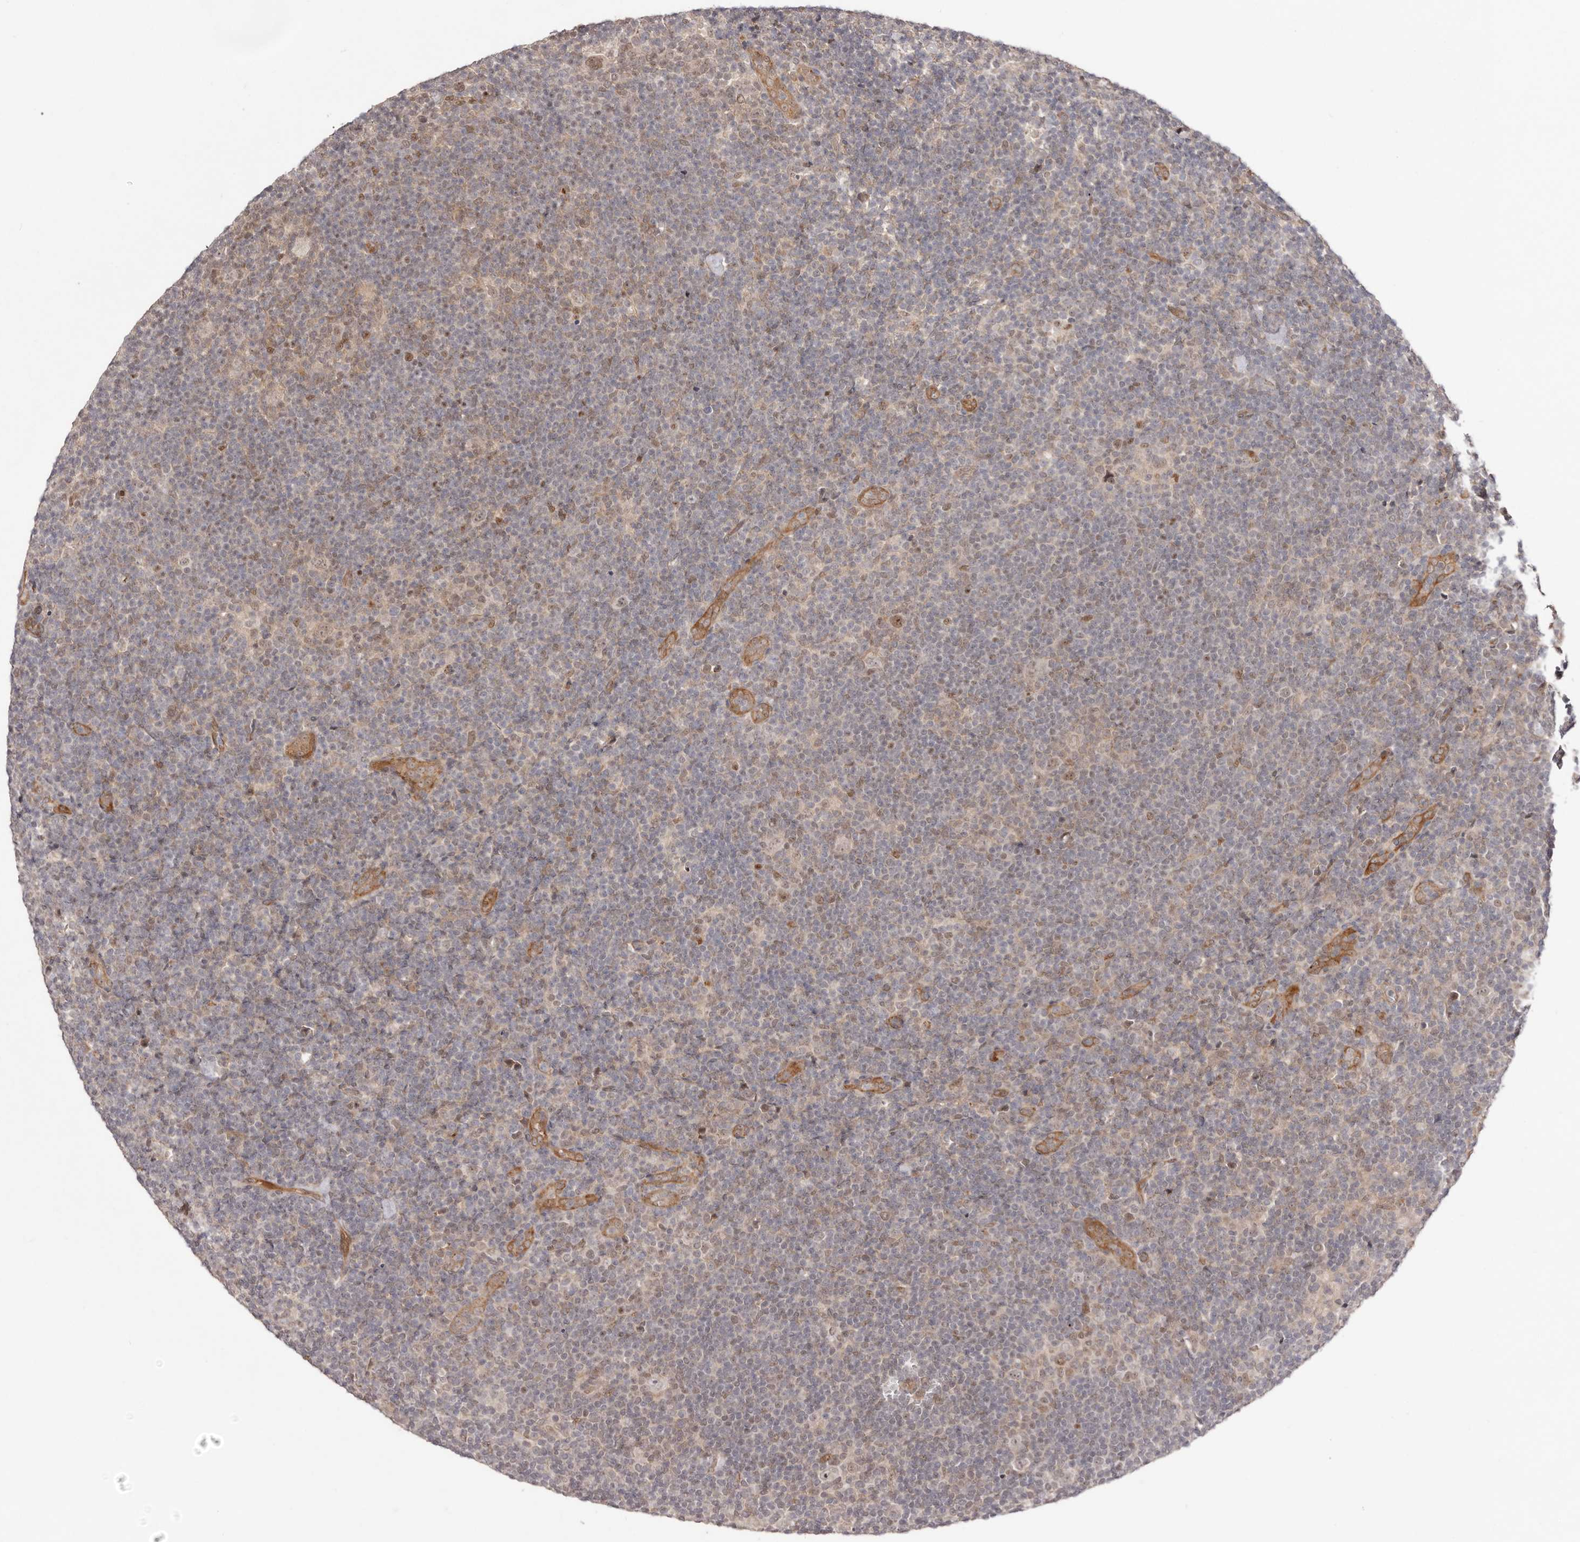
{"staining": {"intensity": "negative", "quantity": "none", "location": "none"}, "tissue": "lymphoma", "cell_type": "Tumor cells", "image_type": "cancer", "snomed": [{"axis": "morphology", "description": "Hodgkin's disease, NOS"}, {"axis": "topography", "description": "Lymph node"}], "caption": "DAB (3,3'-diaminobenzidine) immunohistochemical staining of lymphoma exhibits no significant positivity in tumor cells.", "gene": "EGR3", "patient": {"sex": "female", "age": 57}}